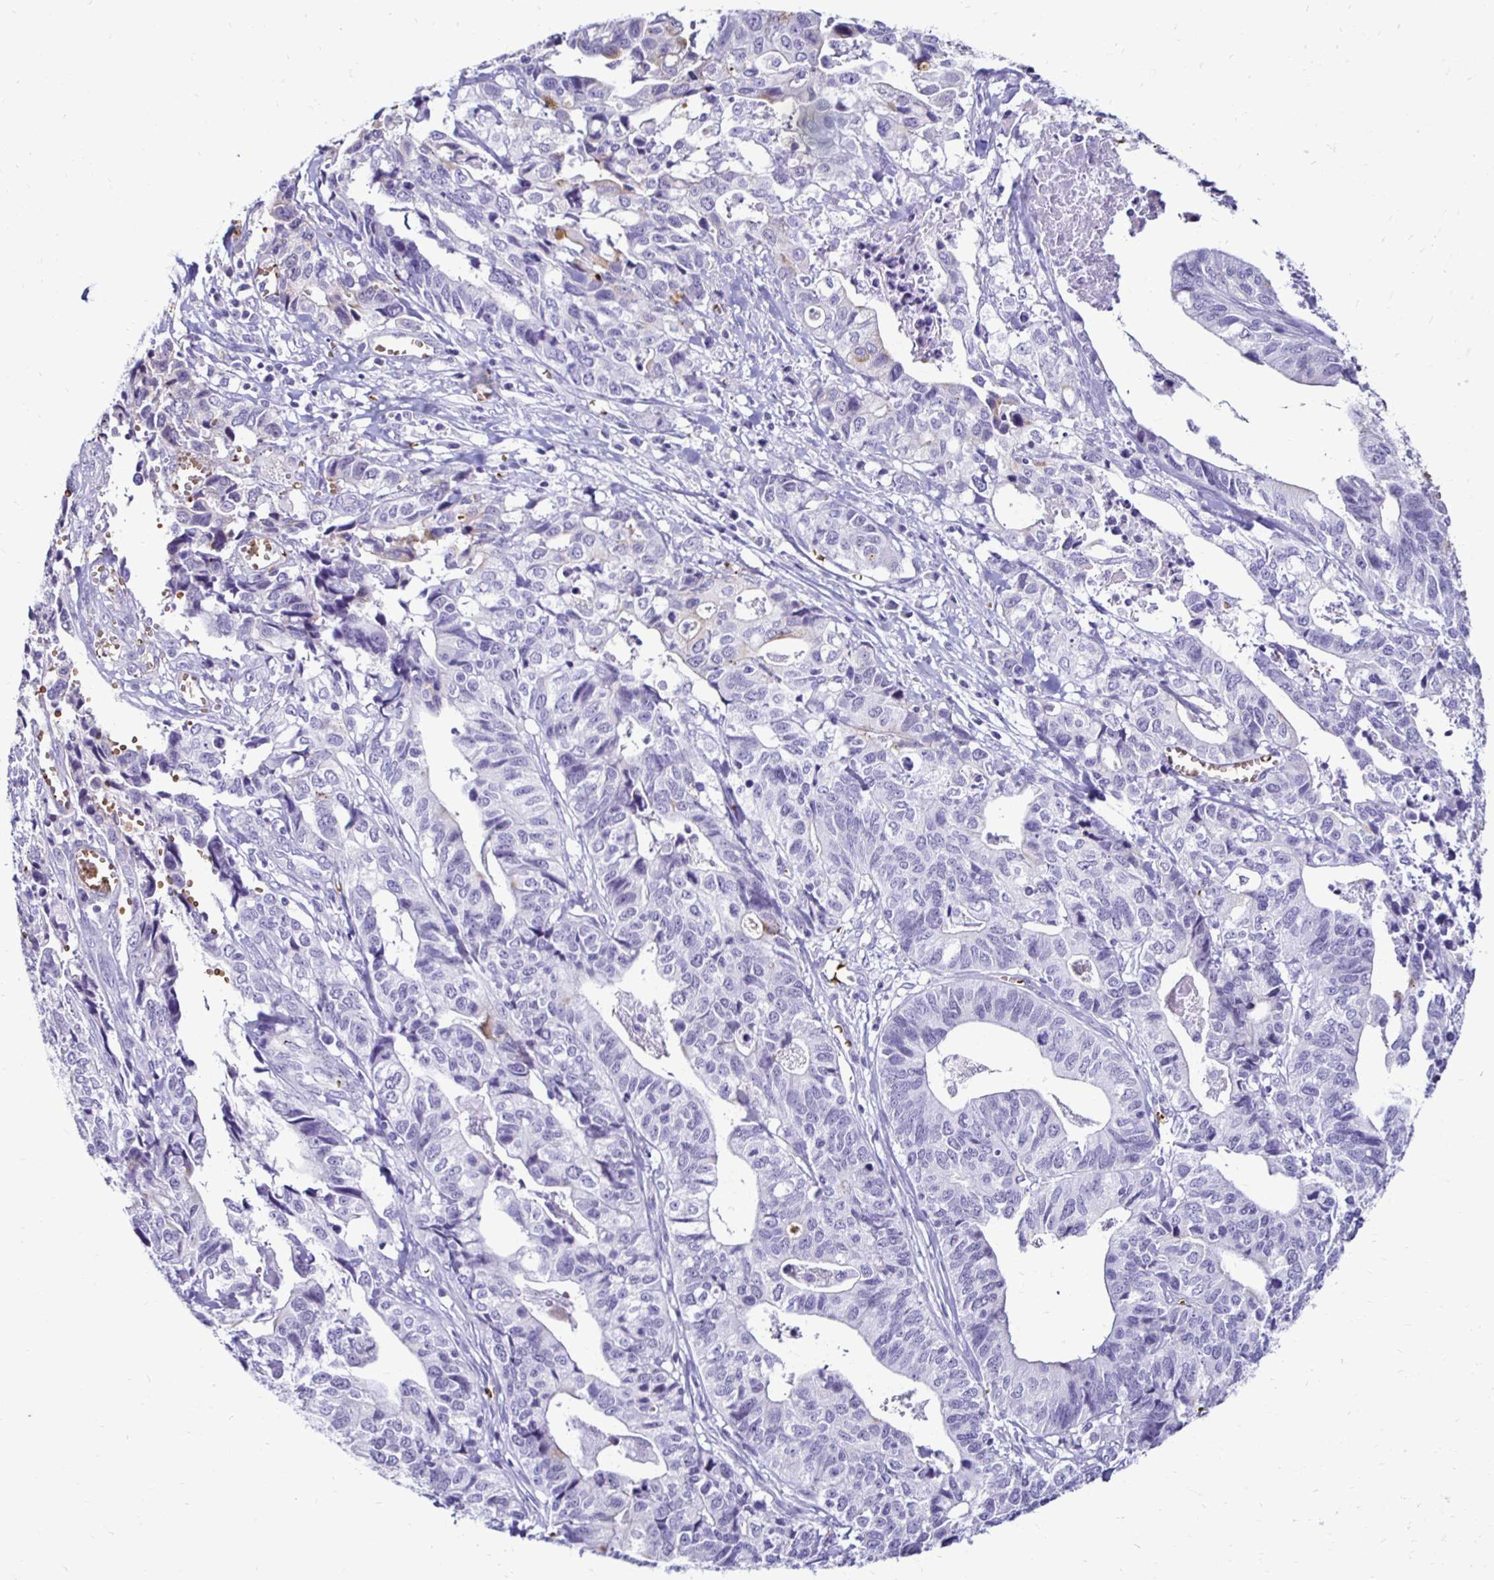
{"staining": {"intensity": "negative", "quantity": "none", "location": "none"}, "tissue": "stomach cancer", "cell_type": "Tumor cells", "image_type": "cancer", "snomed": [{"axis": "morphology", "description": "Adenocarcinoma, NOS"}, {"axis": "topography", "description": "Stomach, upper"}], "caption": "DAB (3,3'-diaminobenzidine) immunohistochemical staining of human adenocarcinoma (stomach) demonstrates no significant positivity in tumor cells. (Immunohistochemistry, brightfield microscopy, high magnification).", "gene": "RHBDL3", "patient": {"sex": "female", "age": 67}}